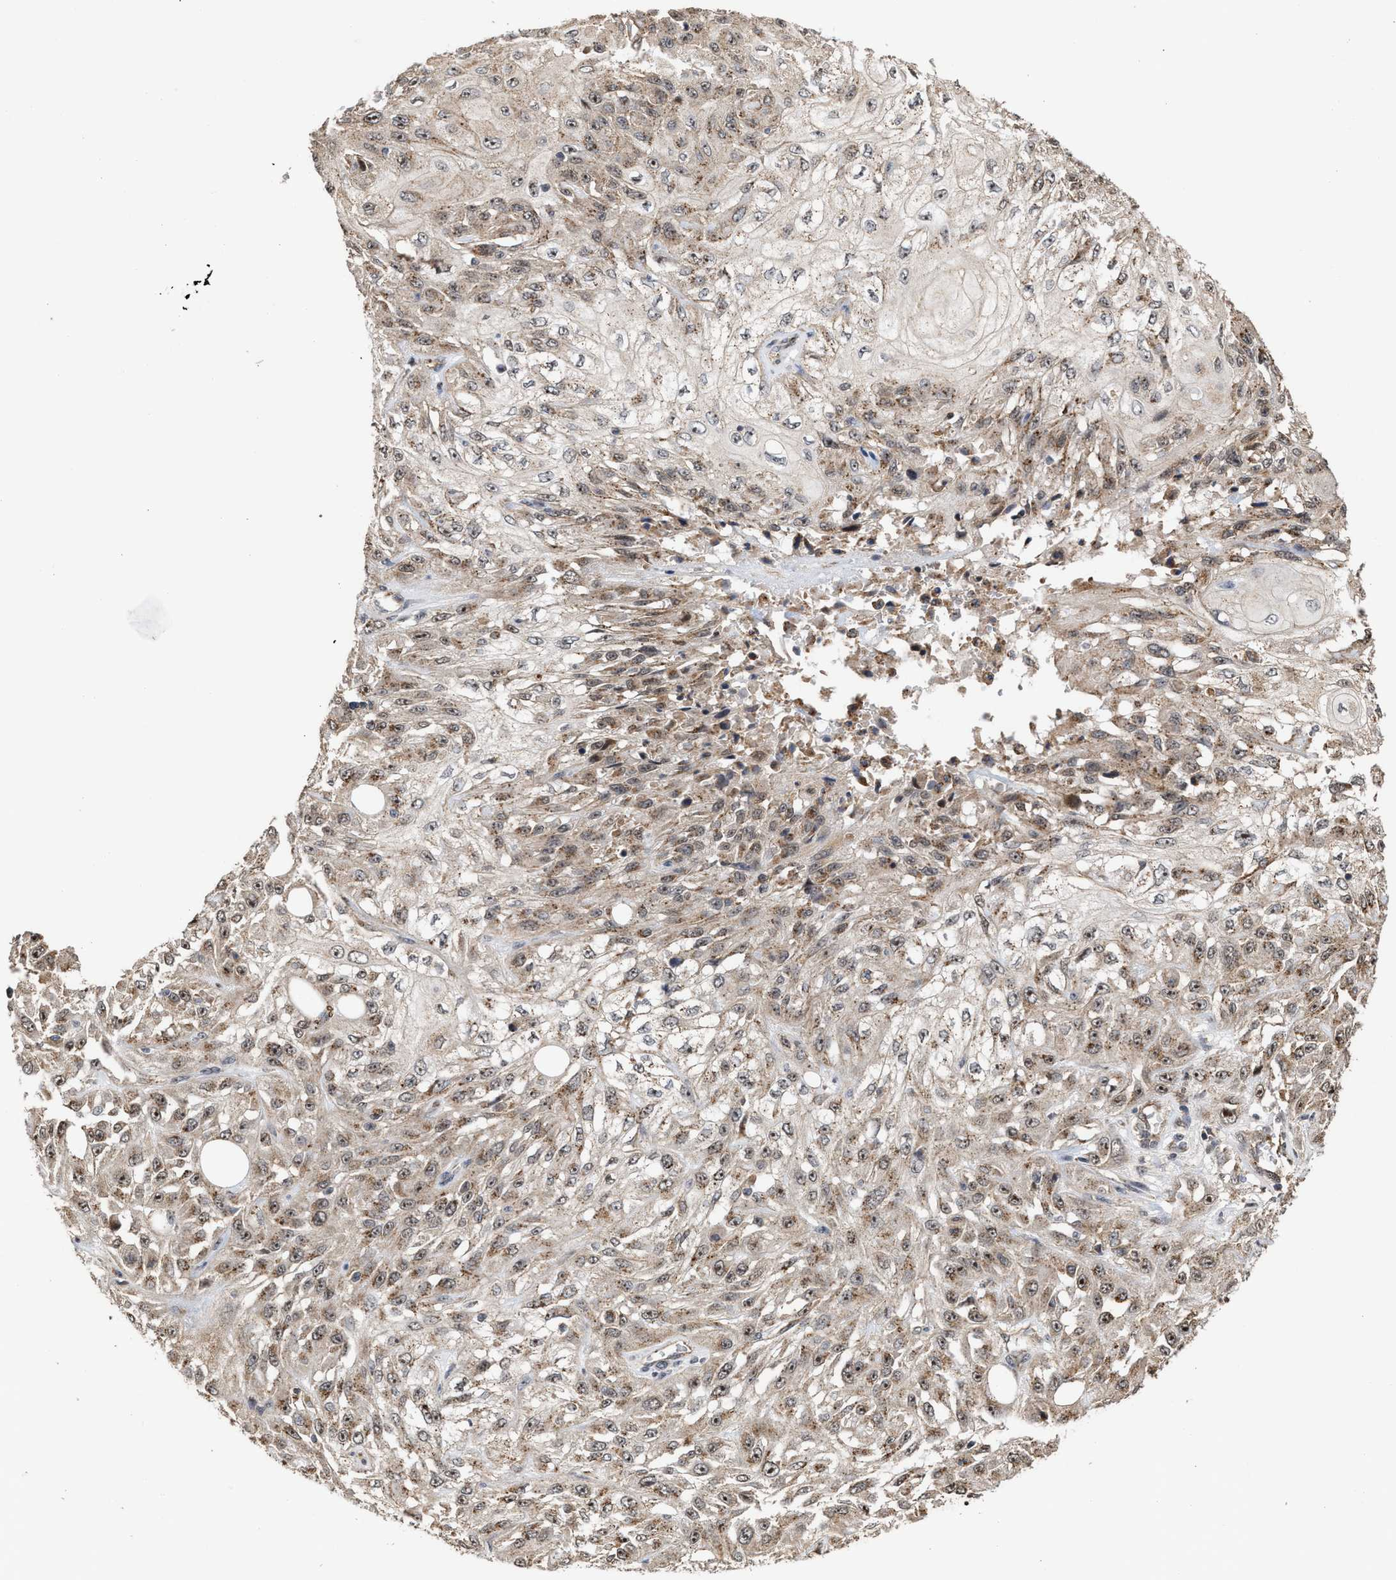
{"staining": {"intensity": "moderate", "quantity": ">75%", "location": "cytoplasmic/membranous,nuclear"}, "tissue": "skin cancer", "cell_type": "Tumor cells", "image_type": "cancer", "snomed": [{"axis": "morphology", "description": "Squamous cell carcinoma, NOS"}, {"axis": "morphology", "description": "Squamous cell carcinoma, metastatic, NOS"}, {"axis": "topography", "description": "Skin"}, {"axis": "topography", "description": "Lymph node"}], "caption": "Immunohistochemistry image of human skin cancer stained for a protein (brown), which shows medium levels of moderate cytoplasmic/membranous and nuclear staining in approximately >75% of tumor cells.", "gene": "EXOSC2", "patient": {"sex": "male", "age": 75}}